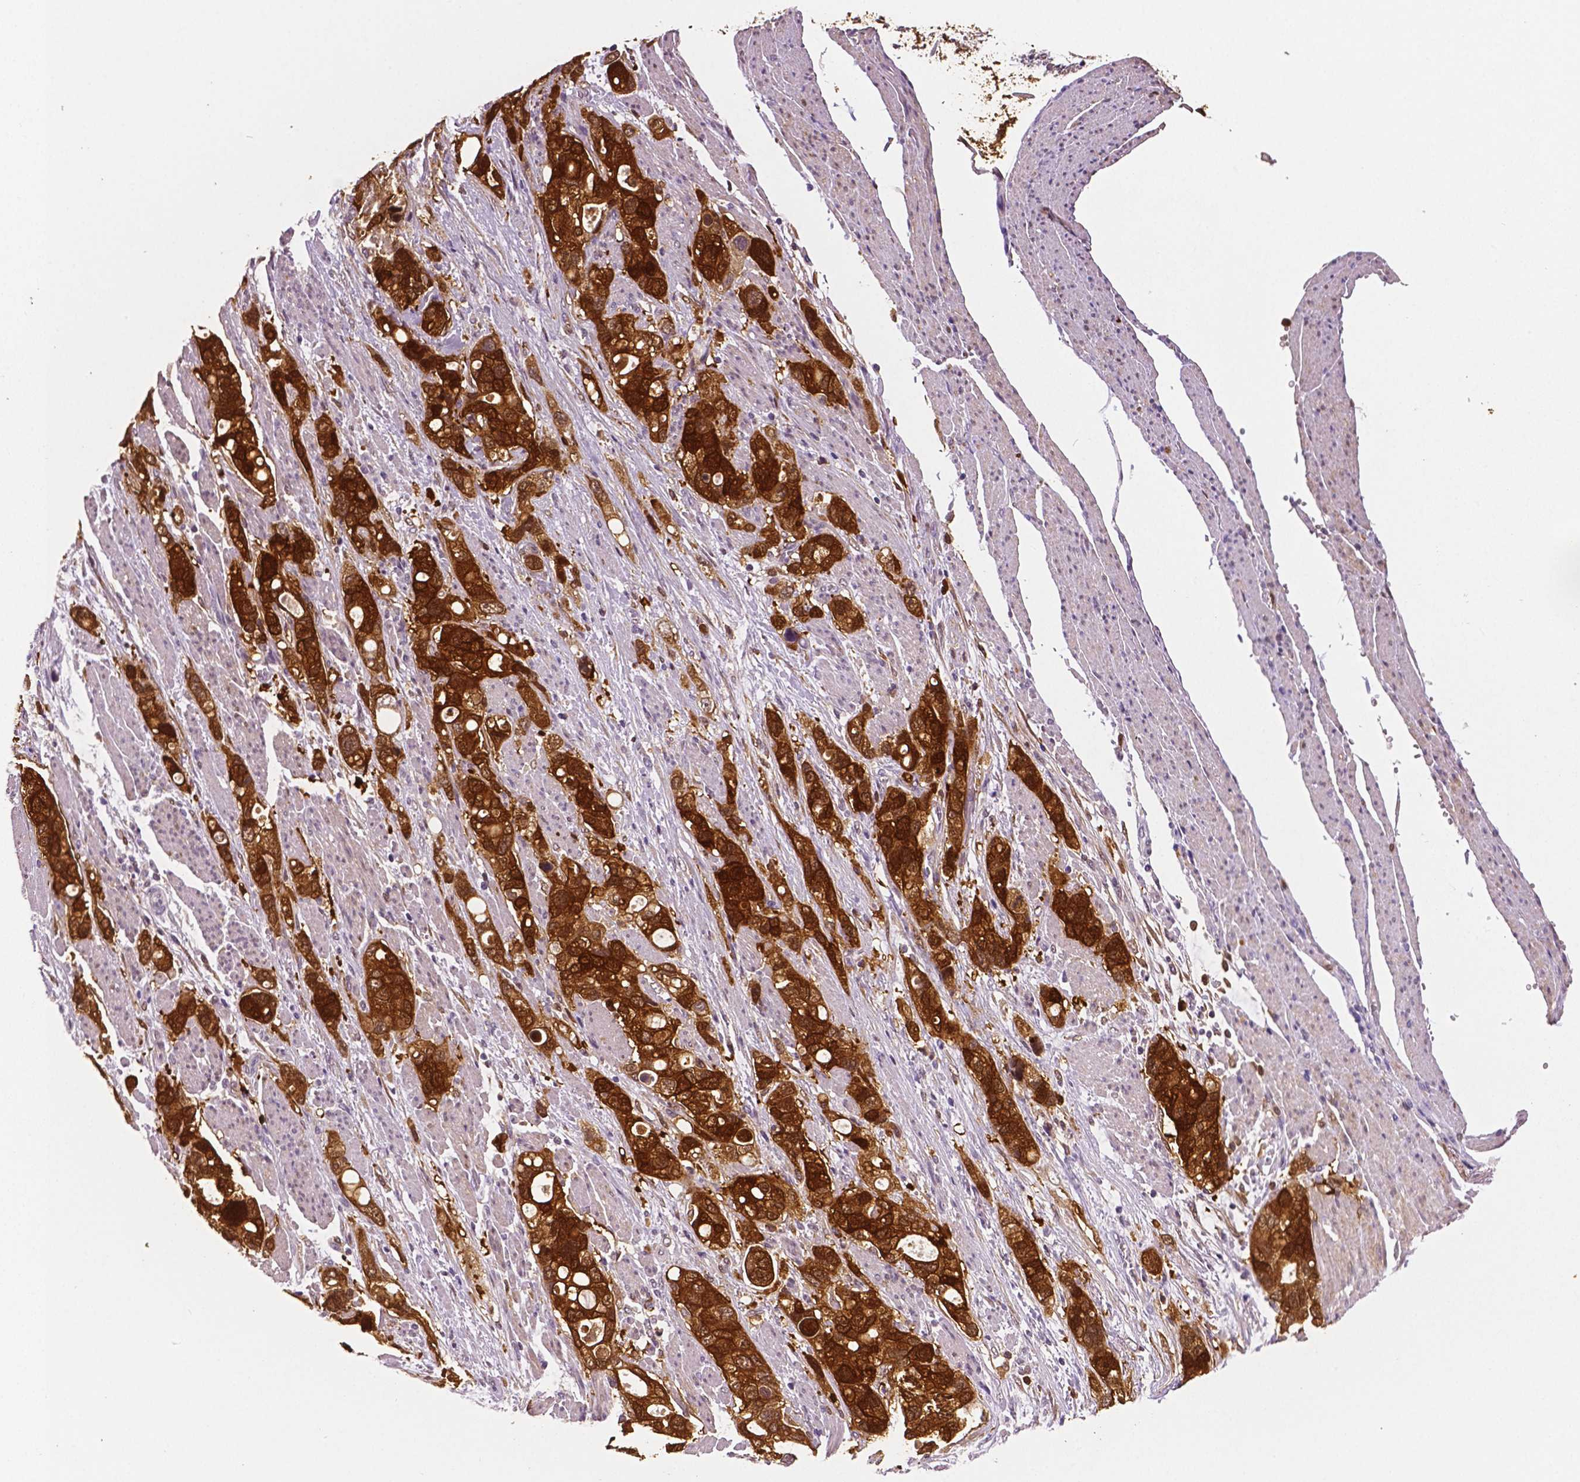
{"staining": {"intensity": "strong", "quantity": ">75%", "location": "cytoplasmic/membranous"}, "tissue": "stomach cancer", "cell_type": "Tumor cells", "image_type": "cancer", "snomed": [{"axis": "morphology", "description": "Adenocarcinoma, NOS"}, {"axis": "topography", "description": "Stomach, upper"}], "caption": "Immunohistochemical staining of stomach cancer (adenocarcinoma) displays high levels of strong cytoplasmic/membranous protein staining in approximately >75% of tumor cells.", "gene": "PHGDH", "patient": {"sex": "female", "age": 81}}